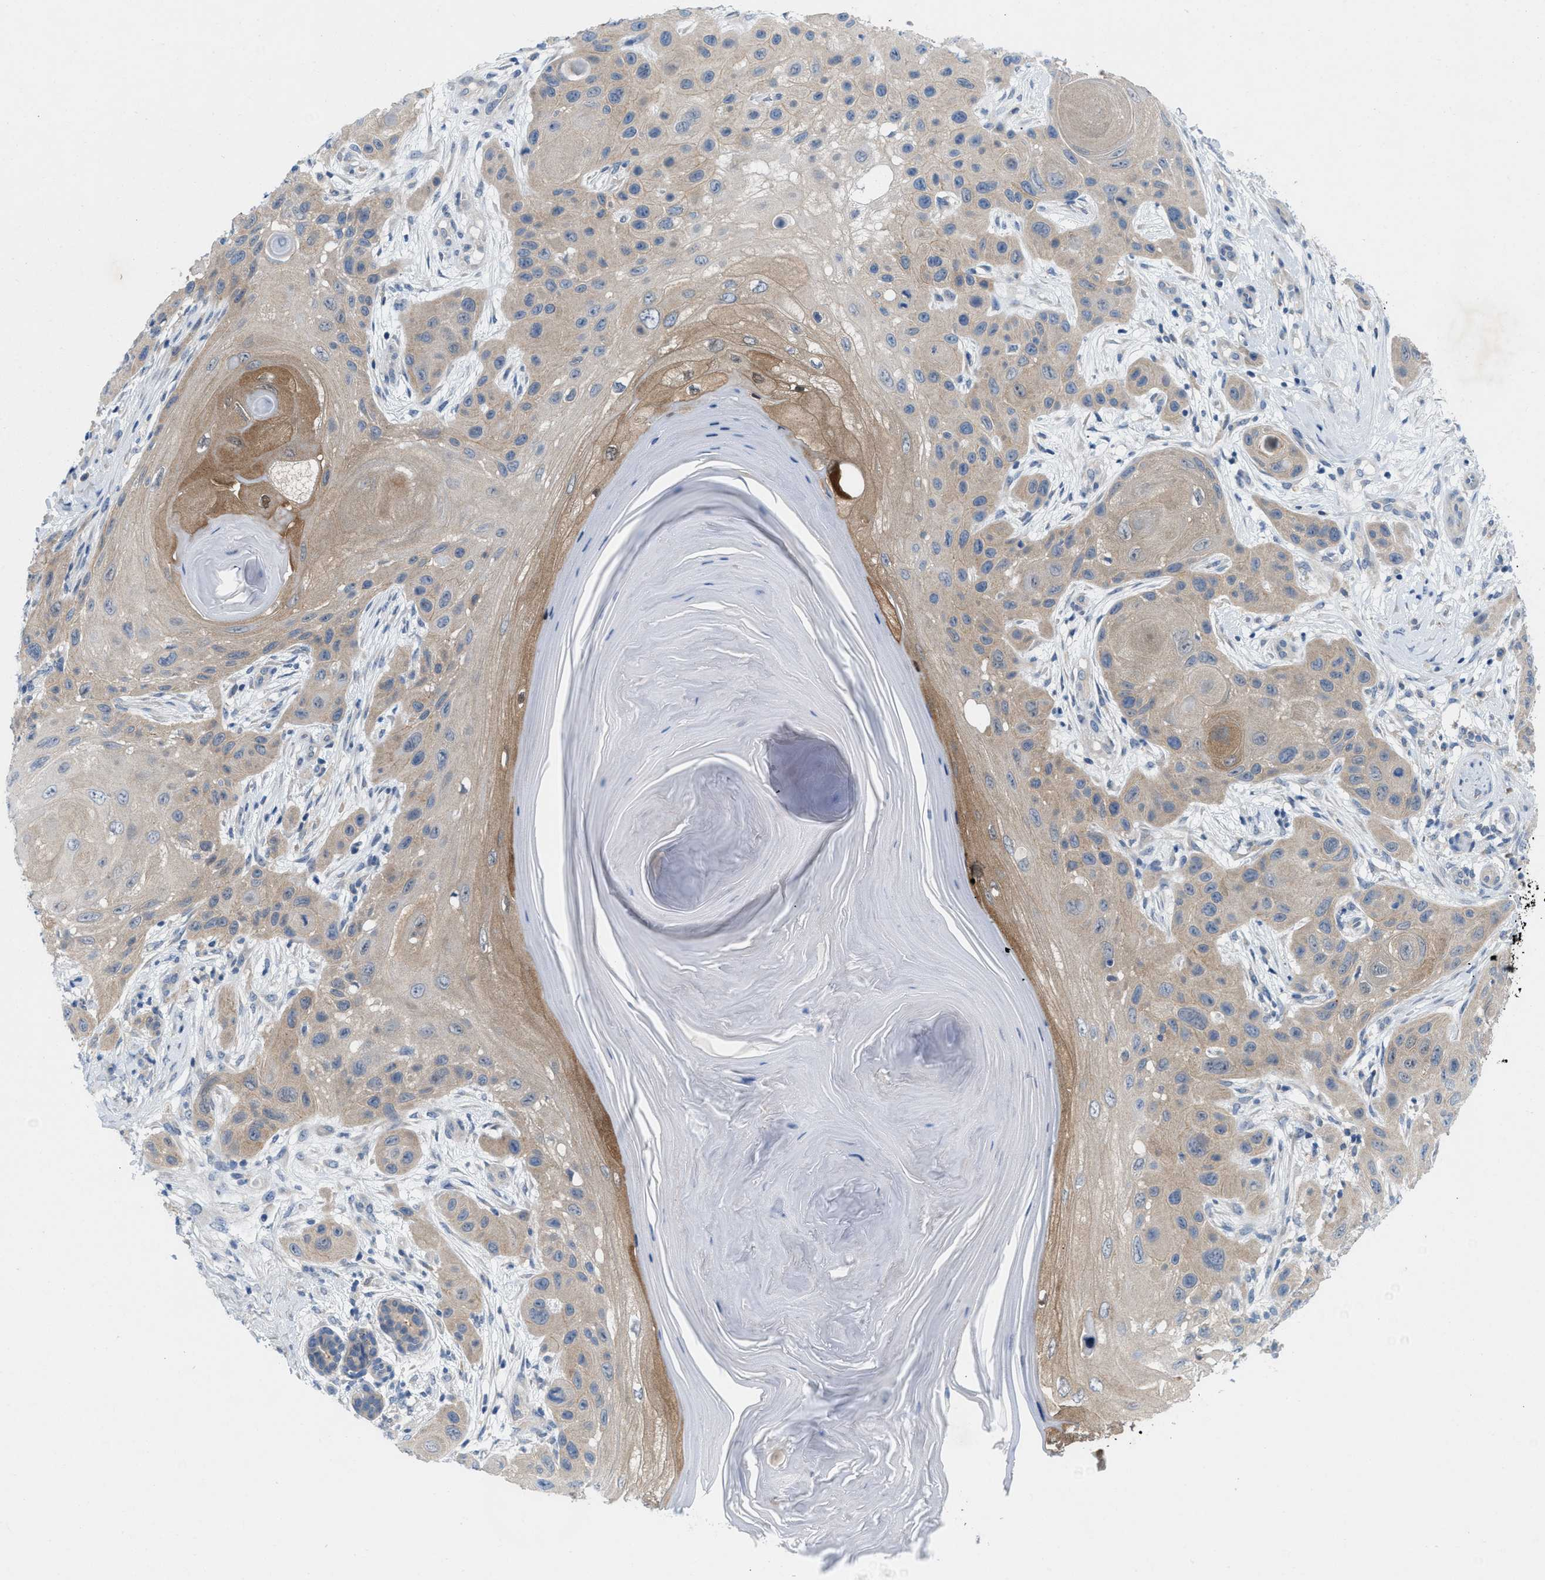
{"staining": {"intensity": "weak", "quantity": "<25%", "location": "cytoplasmic/membranous"}, "tissue": "skin cancer", "cell_type": "Tumor cells", "image_type": "cancer", "snomed": [{"axis": "morphology", "description": "Squamous cell carcinoma, NOS"}, {"axis": "topography", "description": "Skin"}], "caption": "Protein analysis of skin cancer shows no significant positivity in tumor cells.", "gene": "WIPI2", "patient": {"sex": "female", "age": 96}}